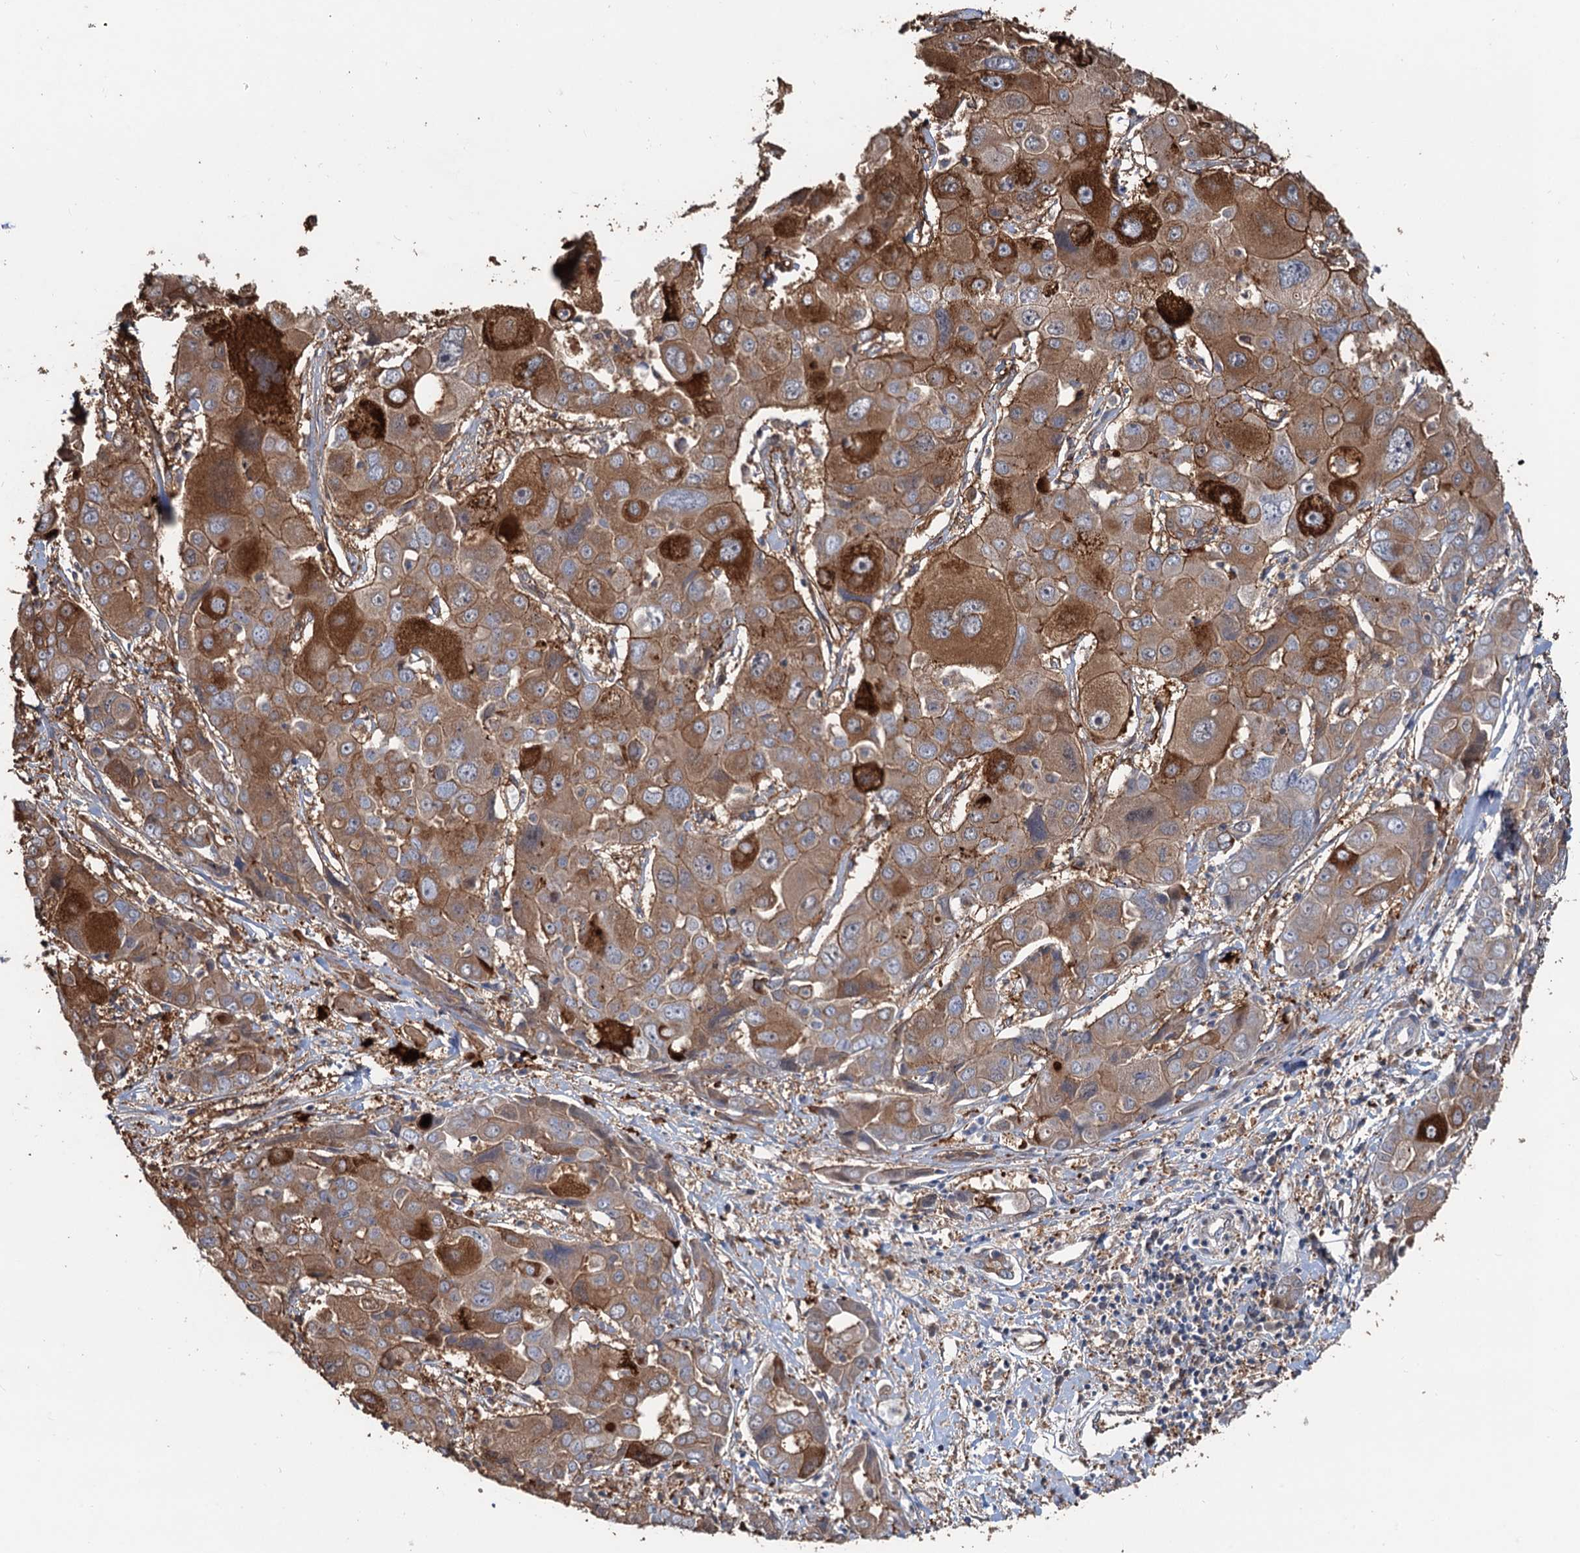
{"staining": {"intensity": "moderate", "quantity": ">75%", "location": "cytoplasmic/membranous"}, "tissue": "liver cancer", "cell_type": "Tumor cells", "image_type": "cancer", "snomed": [{"axis": "morphology", "description": "Cholangiocarcinoma"}, {"axis": "topography", "description": "Liver"}], "caption": "Liver cholangiocarcinoma stained with a protein marker shows moderate staining in tumor cells.", "gene": "DEXI", "patient": {"sex": "male", "age": 67}}